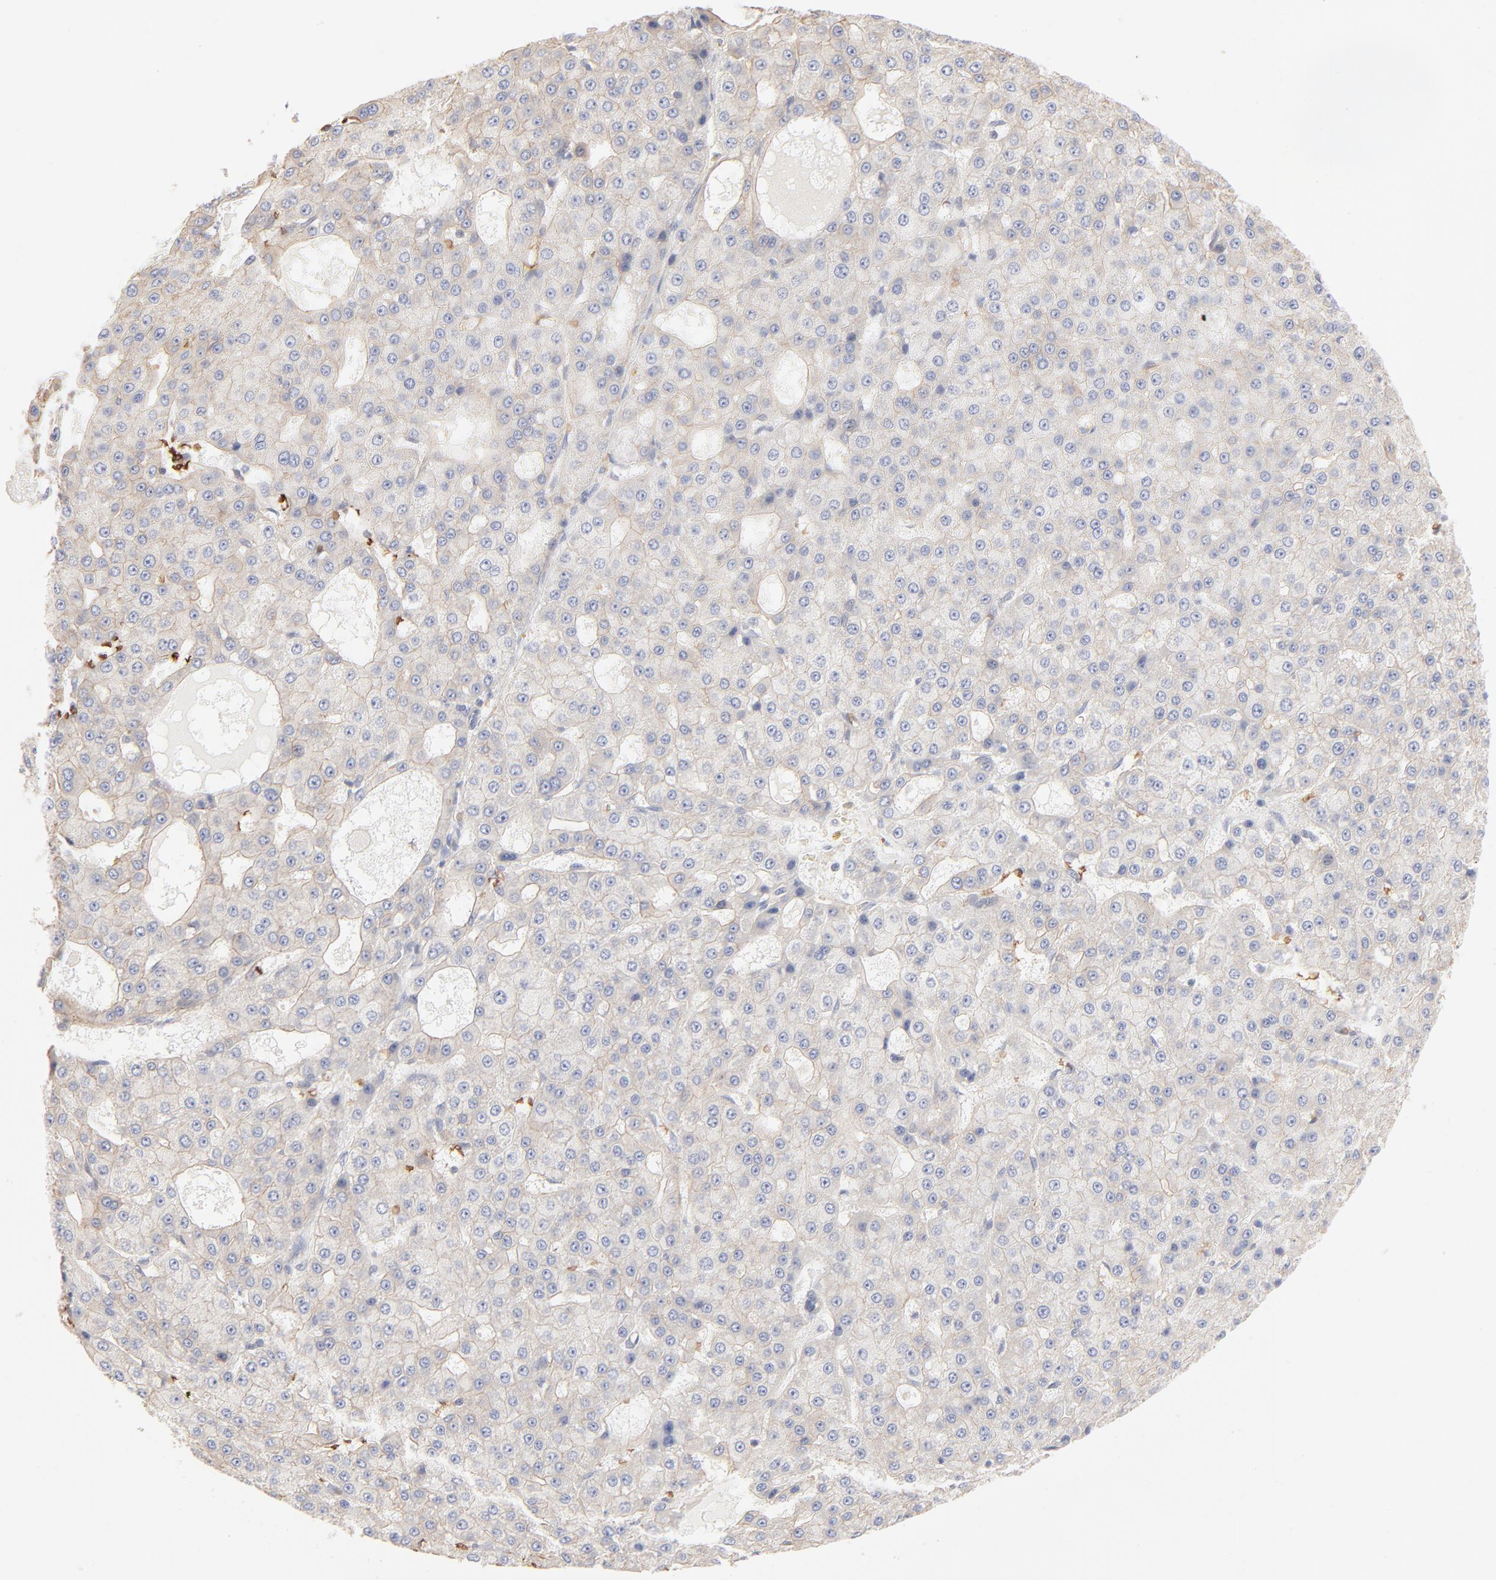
{"staining": {"intensity": "negative", "quantity": "none", "location": "none"}, "tissue": "liver cancer", "cell_type": "Tumor cells", "image_type": "cancer", "snomed": [{"axis": "morphology", "description": "Carcinoma, Hepatocellular, NOS"}, {"axis": "topography", "description": "Liver"}], "caption": "Immunohistochemistry histopathology image of neoplastic tissue: human liver cancer (hepatocellular carcinoma) stained with DAB (3,3'-diaminobenzidine) shows no significant protein positivity in tumor cells.", "gene": "SPTB", "patient": {"sex": "male", "age": 47}}